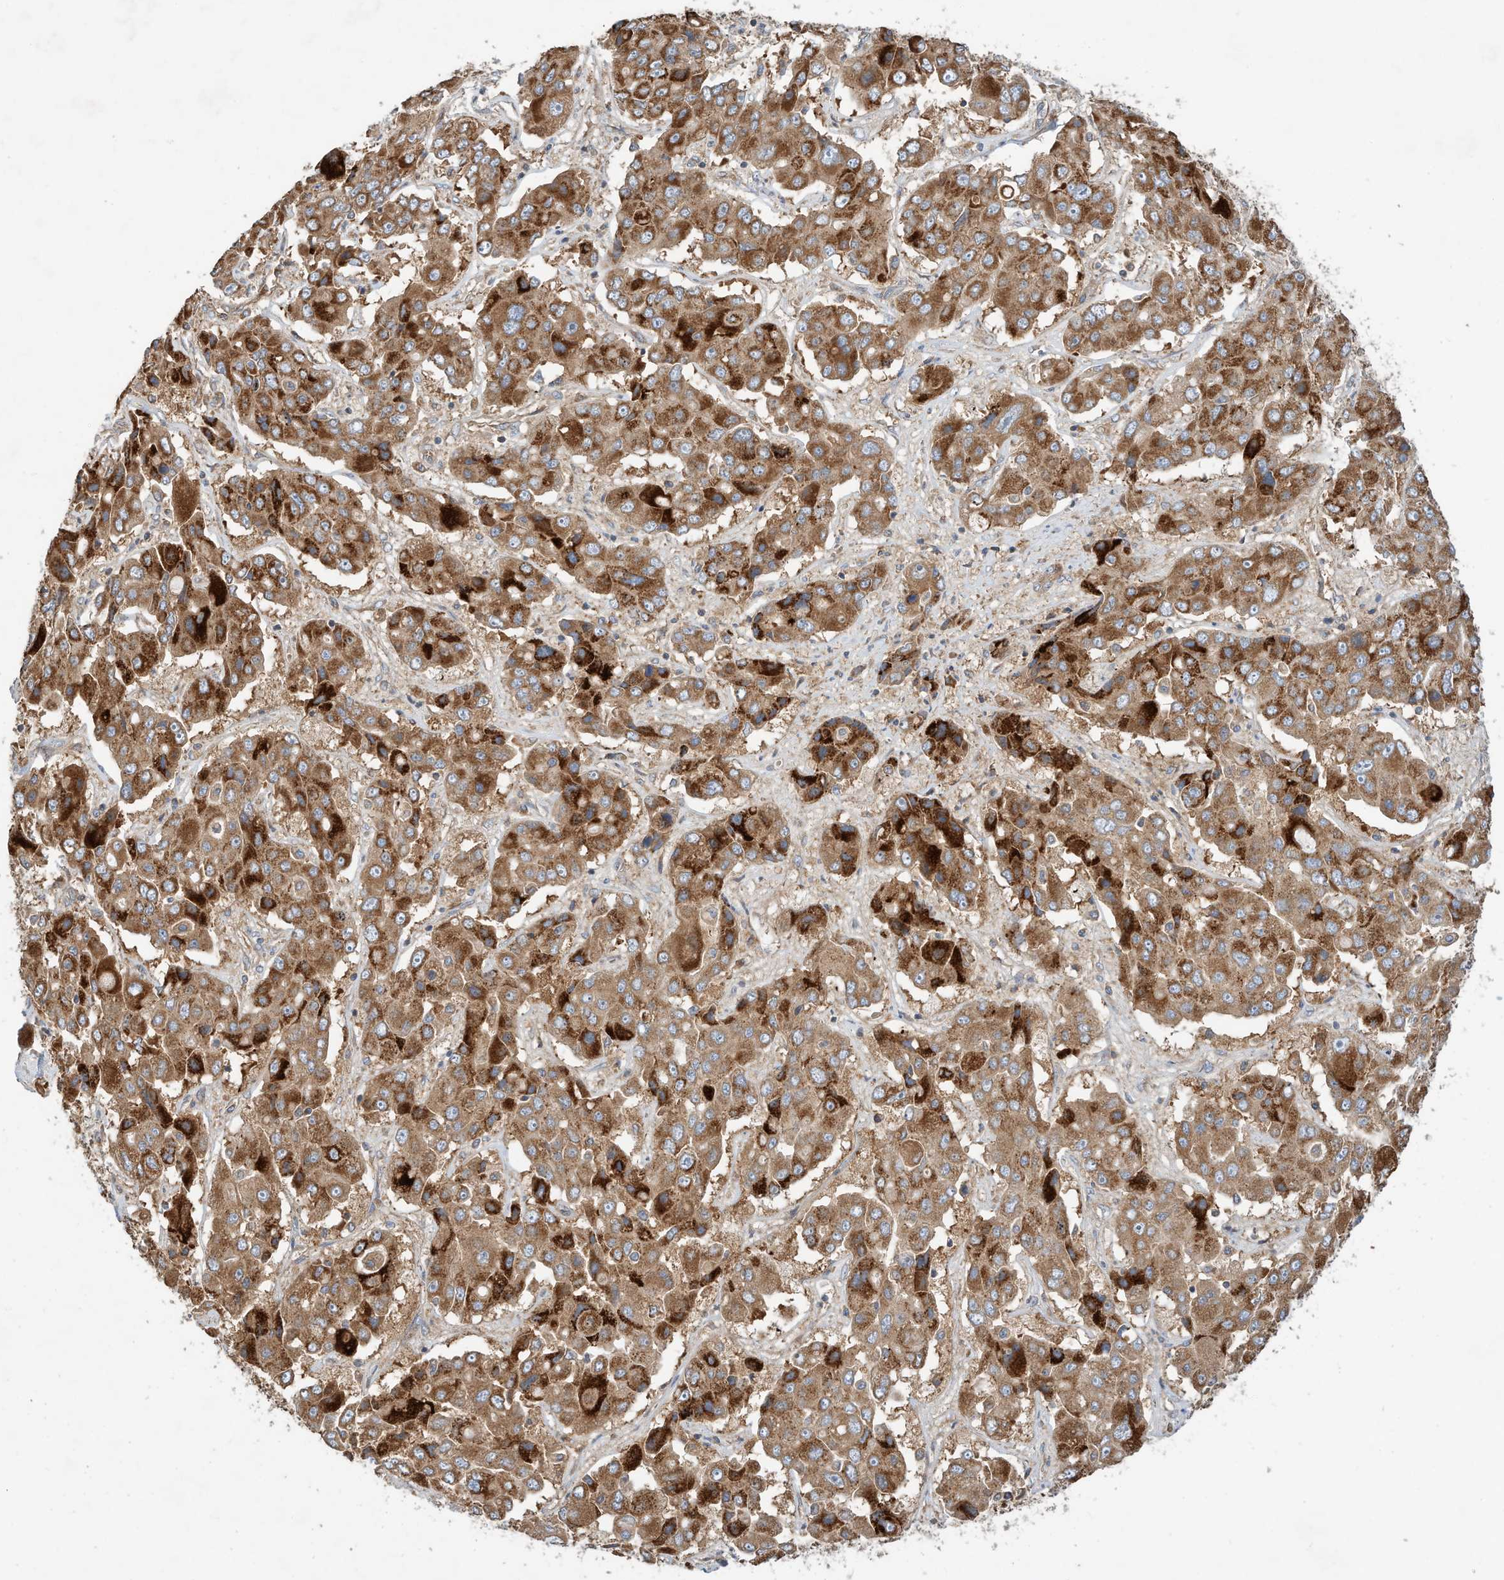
{"staining": {"intensity": "strong", "quantity": ">75%", "location": "cytoplasmic/membranous"}, "tissue": "liver cancer", "cell_type": "Tumor cells", "image_type": "cancer", "snomed": [{"axis": "morphology", "description": "Cholangiocarcinoma"}, {"axis": "topography", "description": "Liver"}], "caption": "Cholangiocarcinoma (liver) was stained to show a protein in brown. There is high levels of strong cytoplasmic/membranous positivity in approximately >75% of tumor cells.", "gene": "CPAMD8", "patient": {"sex": "male", "age": 67}}